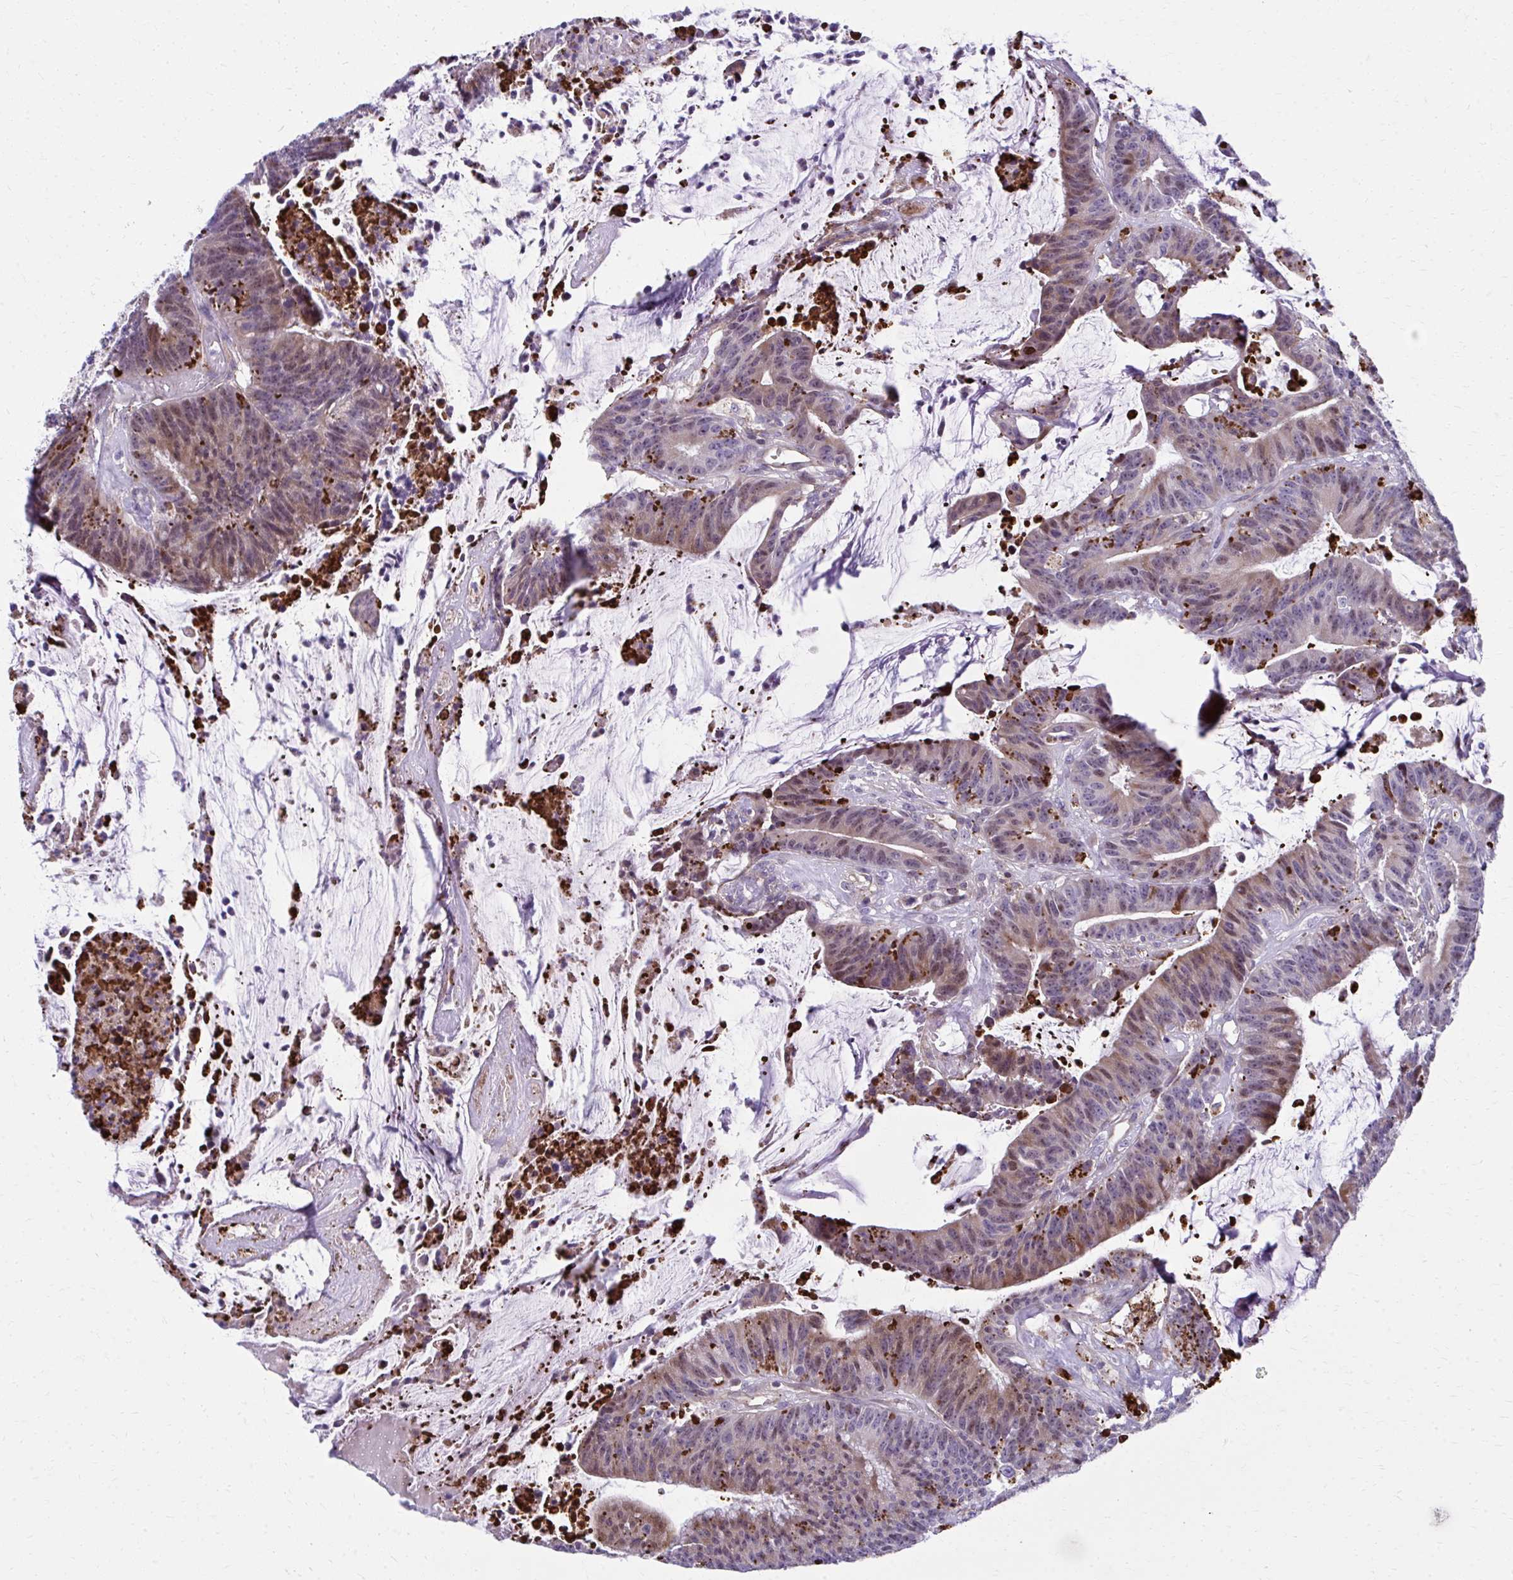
{"staining": {"intensity": "moderate", "quantity": "25%-75%", "location": "cytoplasmic/membranous,nuclear"}, "tissue": "colorectal cancer", "cell_type": "Tumor cells", "image_type": "cancer", "snomed": [{"axis": "morphology", "description": "Adenocarcinoma, NOS"}, {"axis": "topography", "description": "Colon"}], "caption": "Immunohistochemical staining of colorectal cancer exhibits moderate cytoplasmic/membranous and nuclear protein positivity in approximately 25%-75% of tumor cells.", "gene": "LRRC4B", "patient": {"sex": "female", "age": 78}}